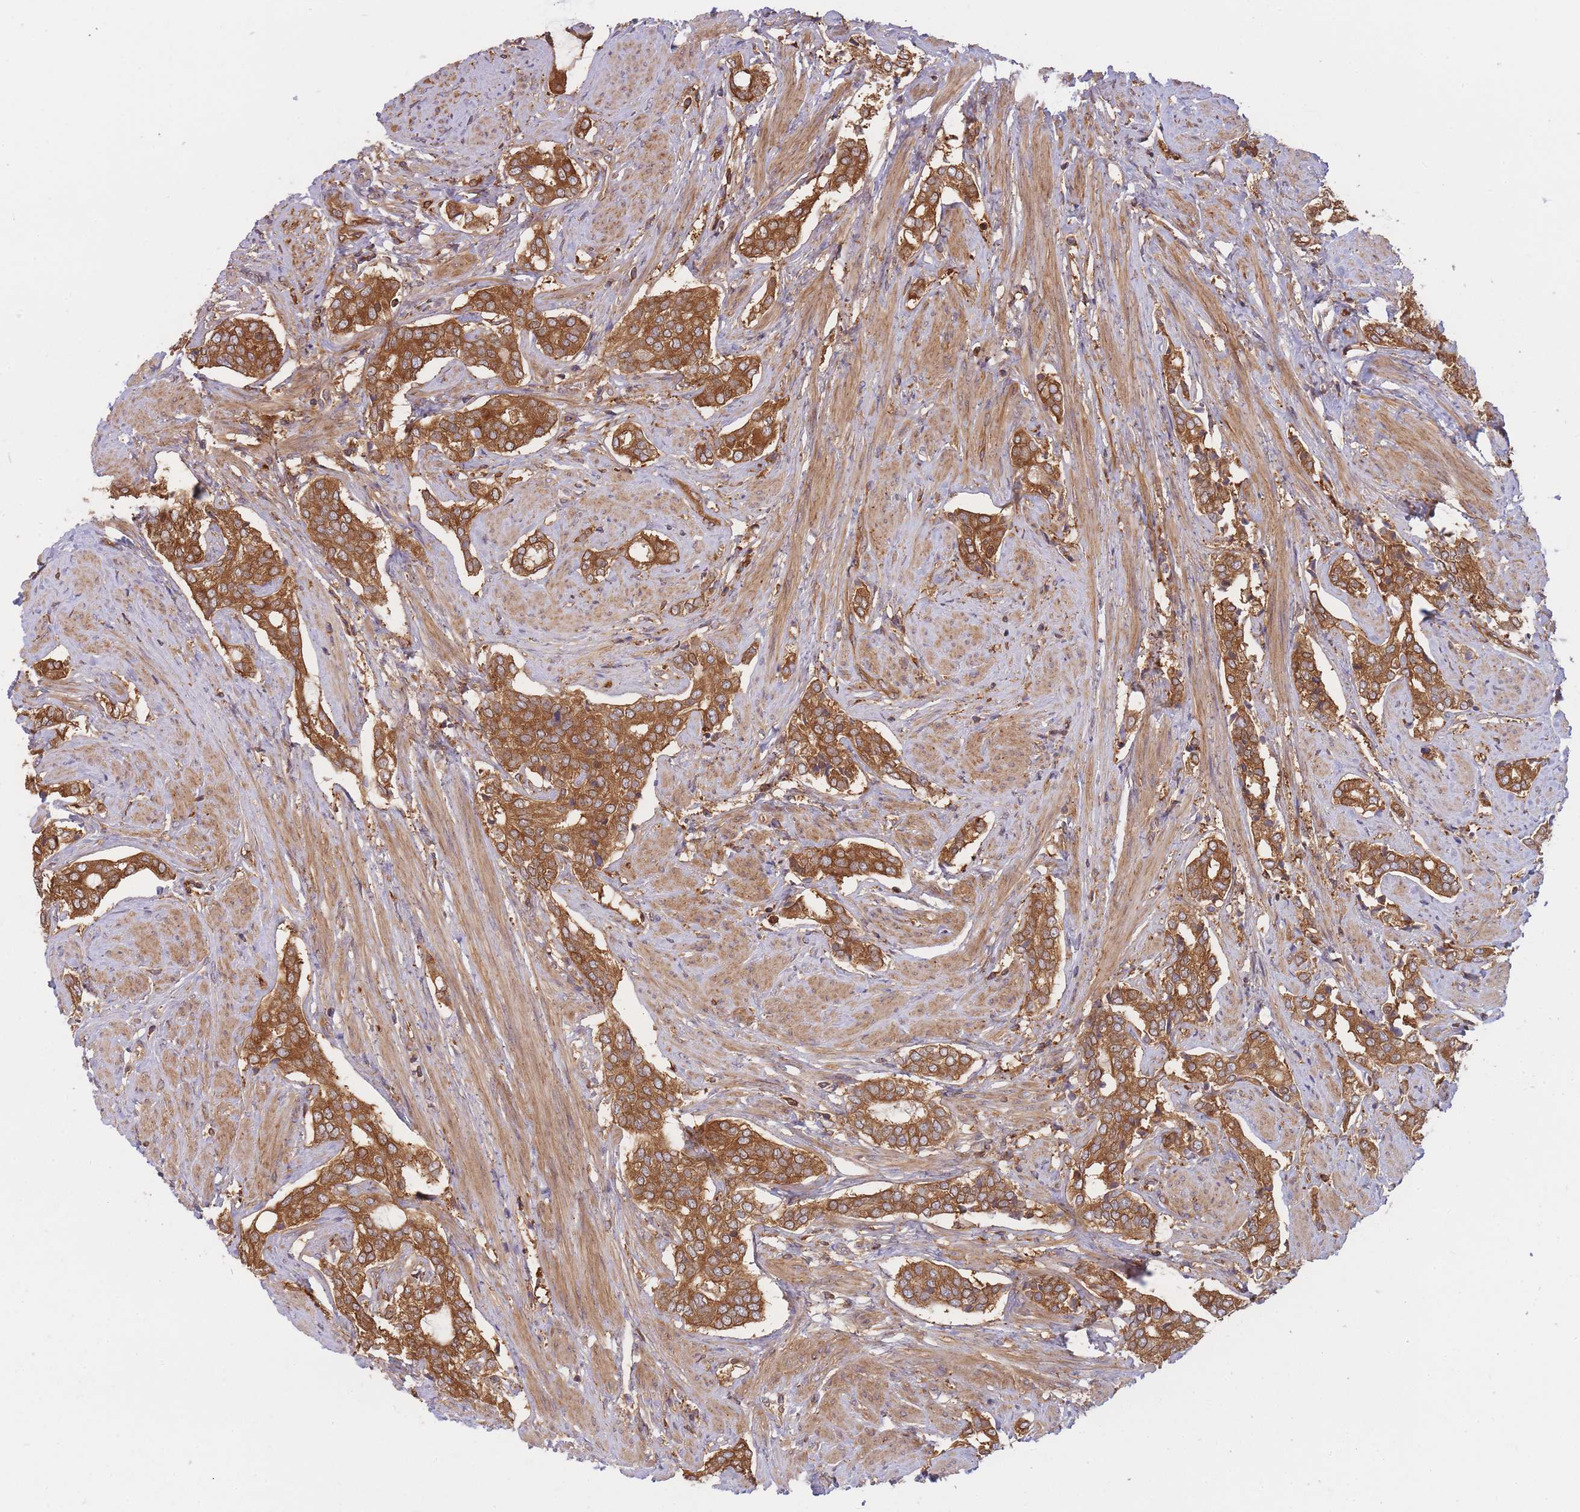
{"staining": {"intensity": "moderate", "quantity": ">75%", "location": "cytoplasmic/membranous"}, "tissue": "prostate cancer", "cell_type": "Tumor cells", "image_type": "cancer", "snomed": [{"axis": "morphology", "description": "Adenocarcinoma, High grade"}, {"axis": "topography", "description": "Prostate"}], "caption": "Immunohistochemical staining of human adenocarcinoma (high-grade) (prostate) exhibits medium levels of moderate cytoplasmic/membranous protein staining in approximately >75% of tumor cells. The staining is performed using DAB (3,3'-diaminobenzidine) brown chromogen to label protein expression. The nuclei are counter-stained blue using hematoxylin.", "gene": "SLC4A9", "patient": {"sex": "male", "age": 71}}